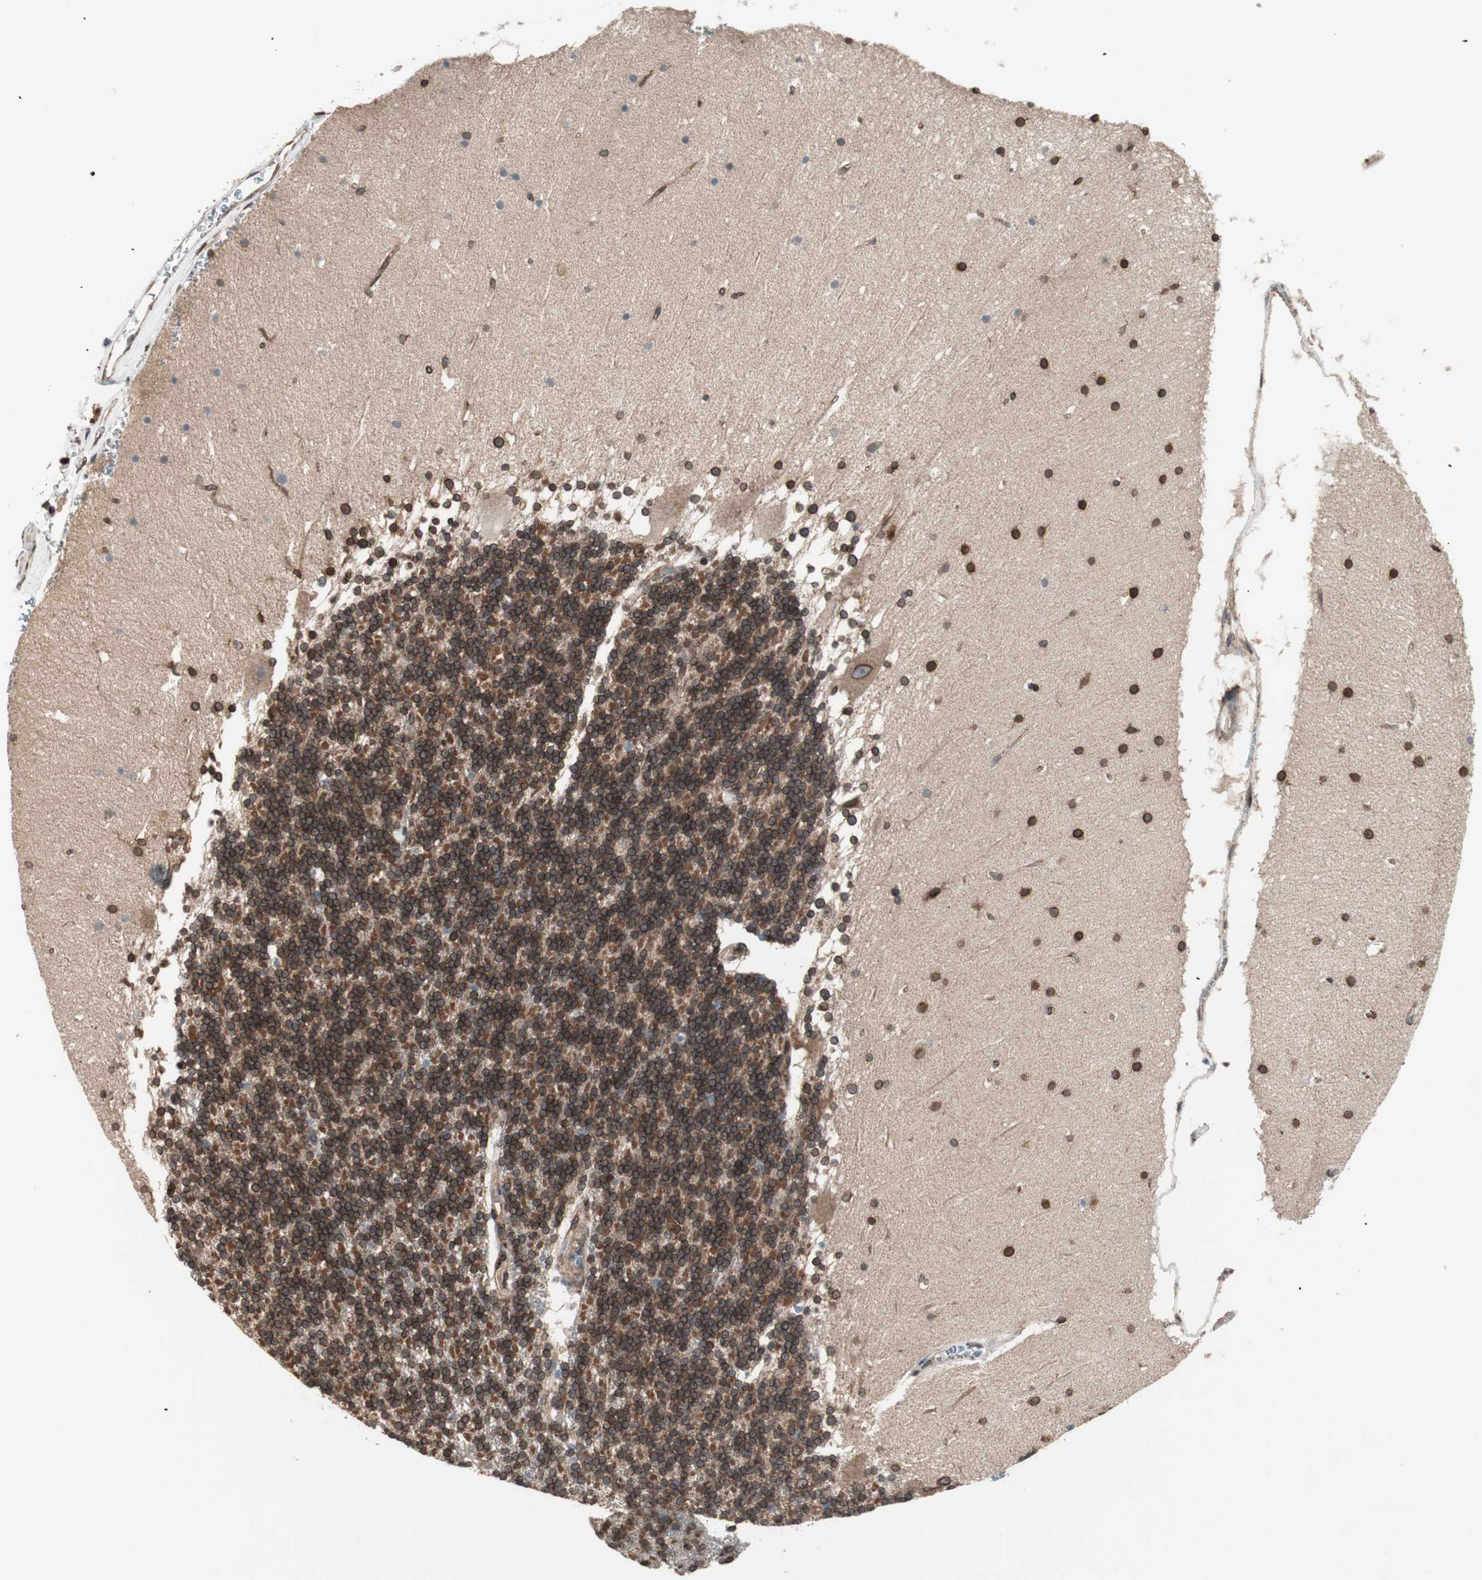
{"staining": {"intensity": "strong", "quantity": ">75%", "location": "cytoplasmic/membranous,nuclear"}, "tissue": "cerebellum", "cell_type": "Cells in granular layer", "image_type": "normal", "snomed": [{"axis": "morphology", "description": "Normal tissue, NOS"}, {"axis": "topography", "description": "Cerebellum"}], "caption": "This micrograph displays immunohistochemistry staining of benign human cerebellum, with high strong cytoplasmic/membranous,nuclear expression in approximately >75% of cells in granular layer.", "gene": "NUP62", "patient": {"sex": "female", "age": 19}}